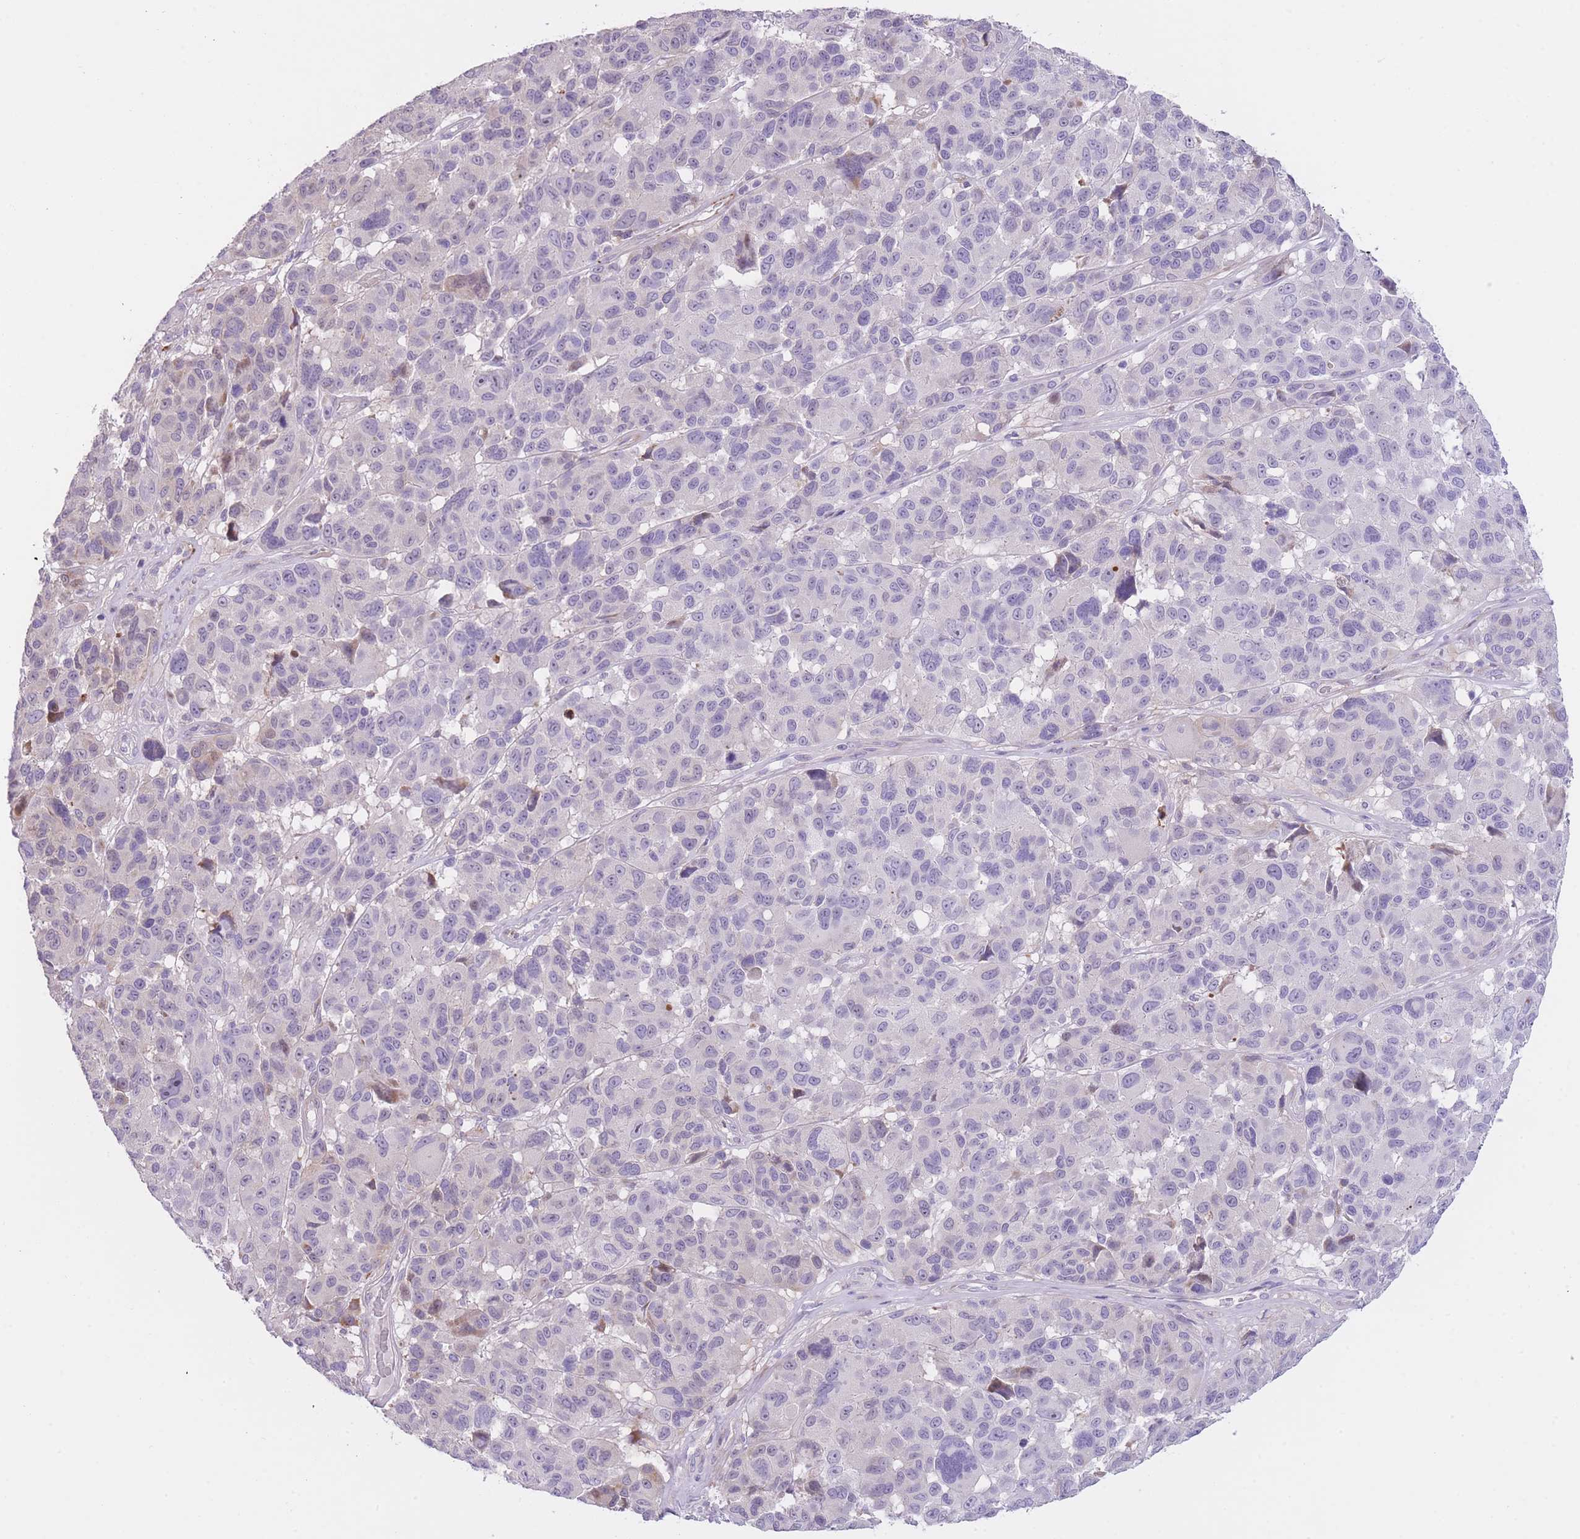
{"staining": {"intensity": "negative", "quantity": "none", "location": "none"}, "tissue": "melanoma", "cell_type": "Tumor cells", "image_type": "cancer", "snomed": [{"axis": "morphology", "description": "Malignant melanoma, NOS"}, {"axis": "topography", "description": "Skin"}], "caption": "A high-resolution histopathology image shows immunohistochemistry staining of malignant melanoma, which demonstrates no significant expression in tumor cells.", "gene": "IMPG1", "patient": {"sex": "female", "age": 66}}